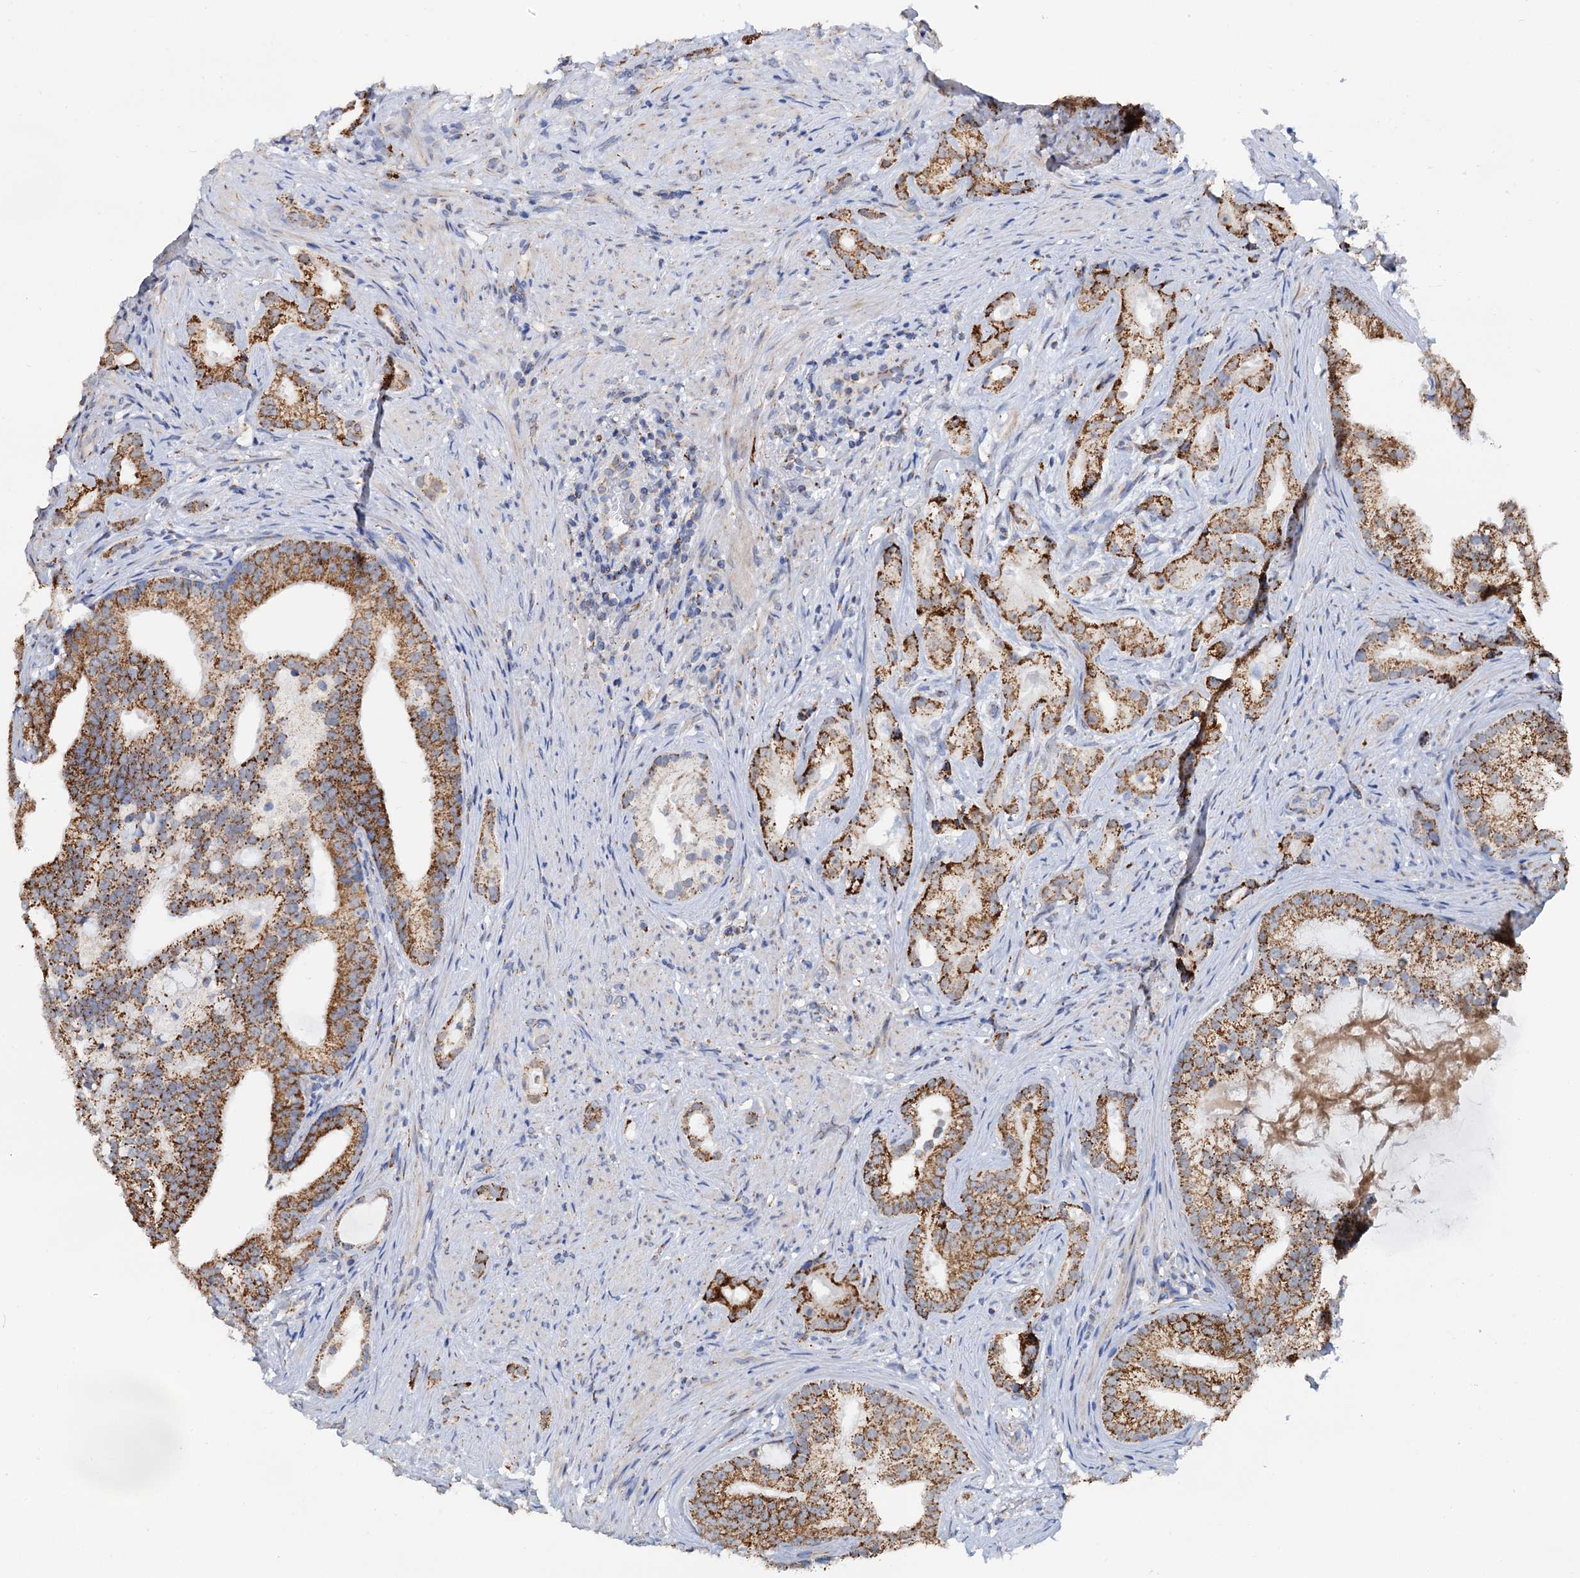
{"staining": {"intensity": "strong", "quantity": ">75%", "location": "cytoplasmic/membranous"}, "tissue": "prostate cancer", "cell_type": "Tumor cells", "image_type": "cancer", "snomed": [{"axis": "morphology", "description": "Adenocarcinoma, Low grade"}, {"axis": "topography", "description": "Prostate"}], "caption": "About >75% of tumor cells in prostate adenocarcinoma (low-grade) exhibit strong cytoplasmic/membranous protein expression as visualized by brown immunohistochemical staining.", "gene": "C2CD3", "patient": {"sex": "male", "age": 71}}